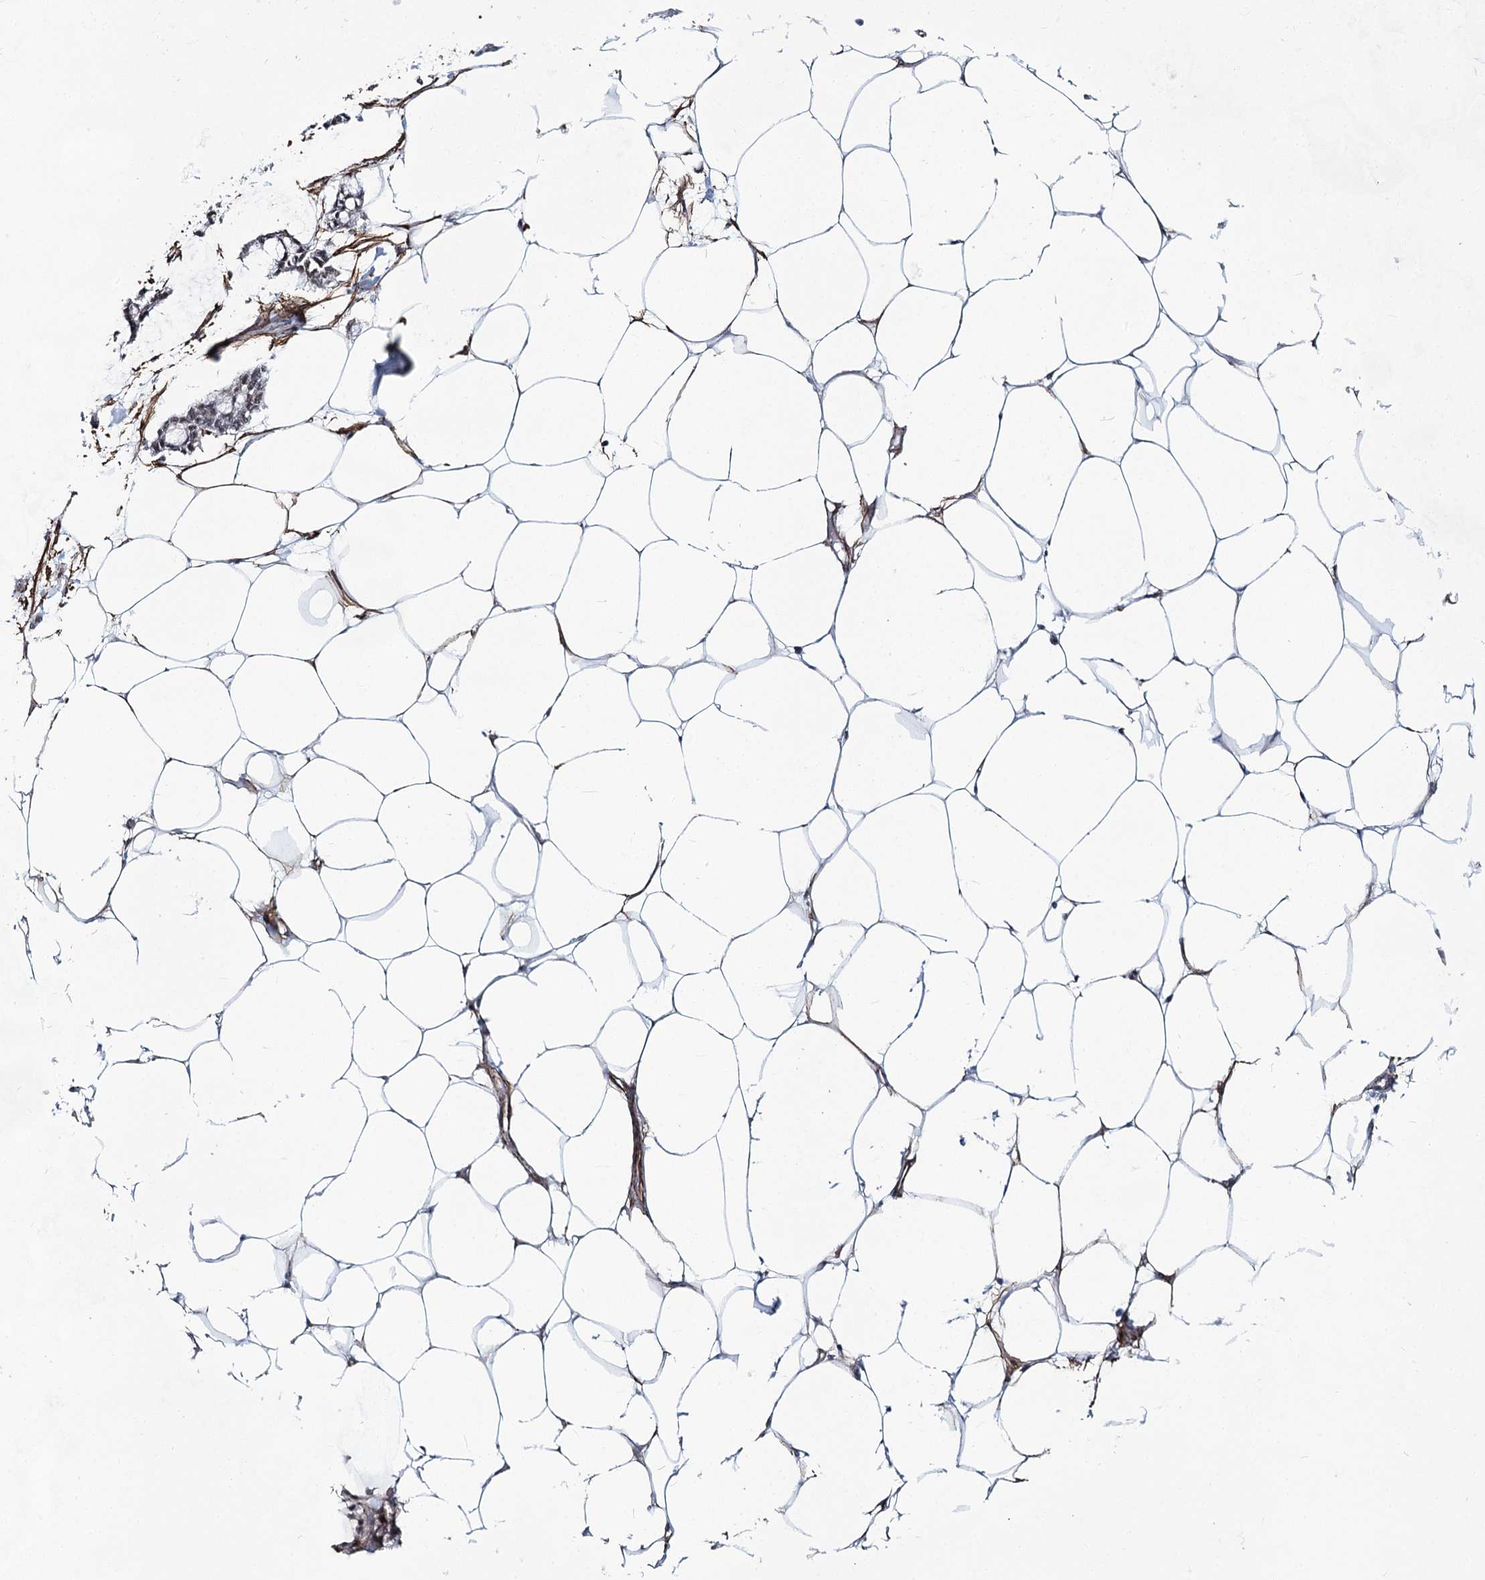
{"staining": {"intensity": "negative", "quantity": "none", "location": "none"}, "tissue": "adipose tissue", "cell_type": "Adipocytes", "image_type": "normal", "snomed": [{"axis": "morphology", "description": "Normal tissue, NOS"}, {"axis": "morphology", "description": "Adenocarcinoma, NOS"}, {"axis": "topography", "description": "Colon"}, {"axis": "topography", "description": "Peripheral nerve tissue"}], "caption": "Human adipose tissue stained for a protein using IHC exhibits no expression in adipocytes.", "gene": "CWF19L1", "patient": {"sex": "male", "age": 14}}